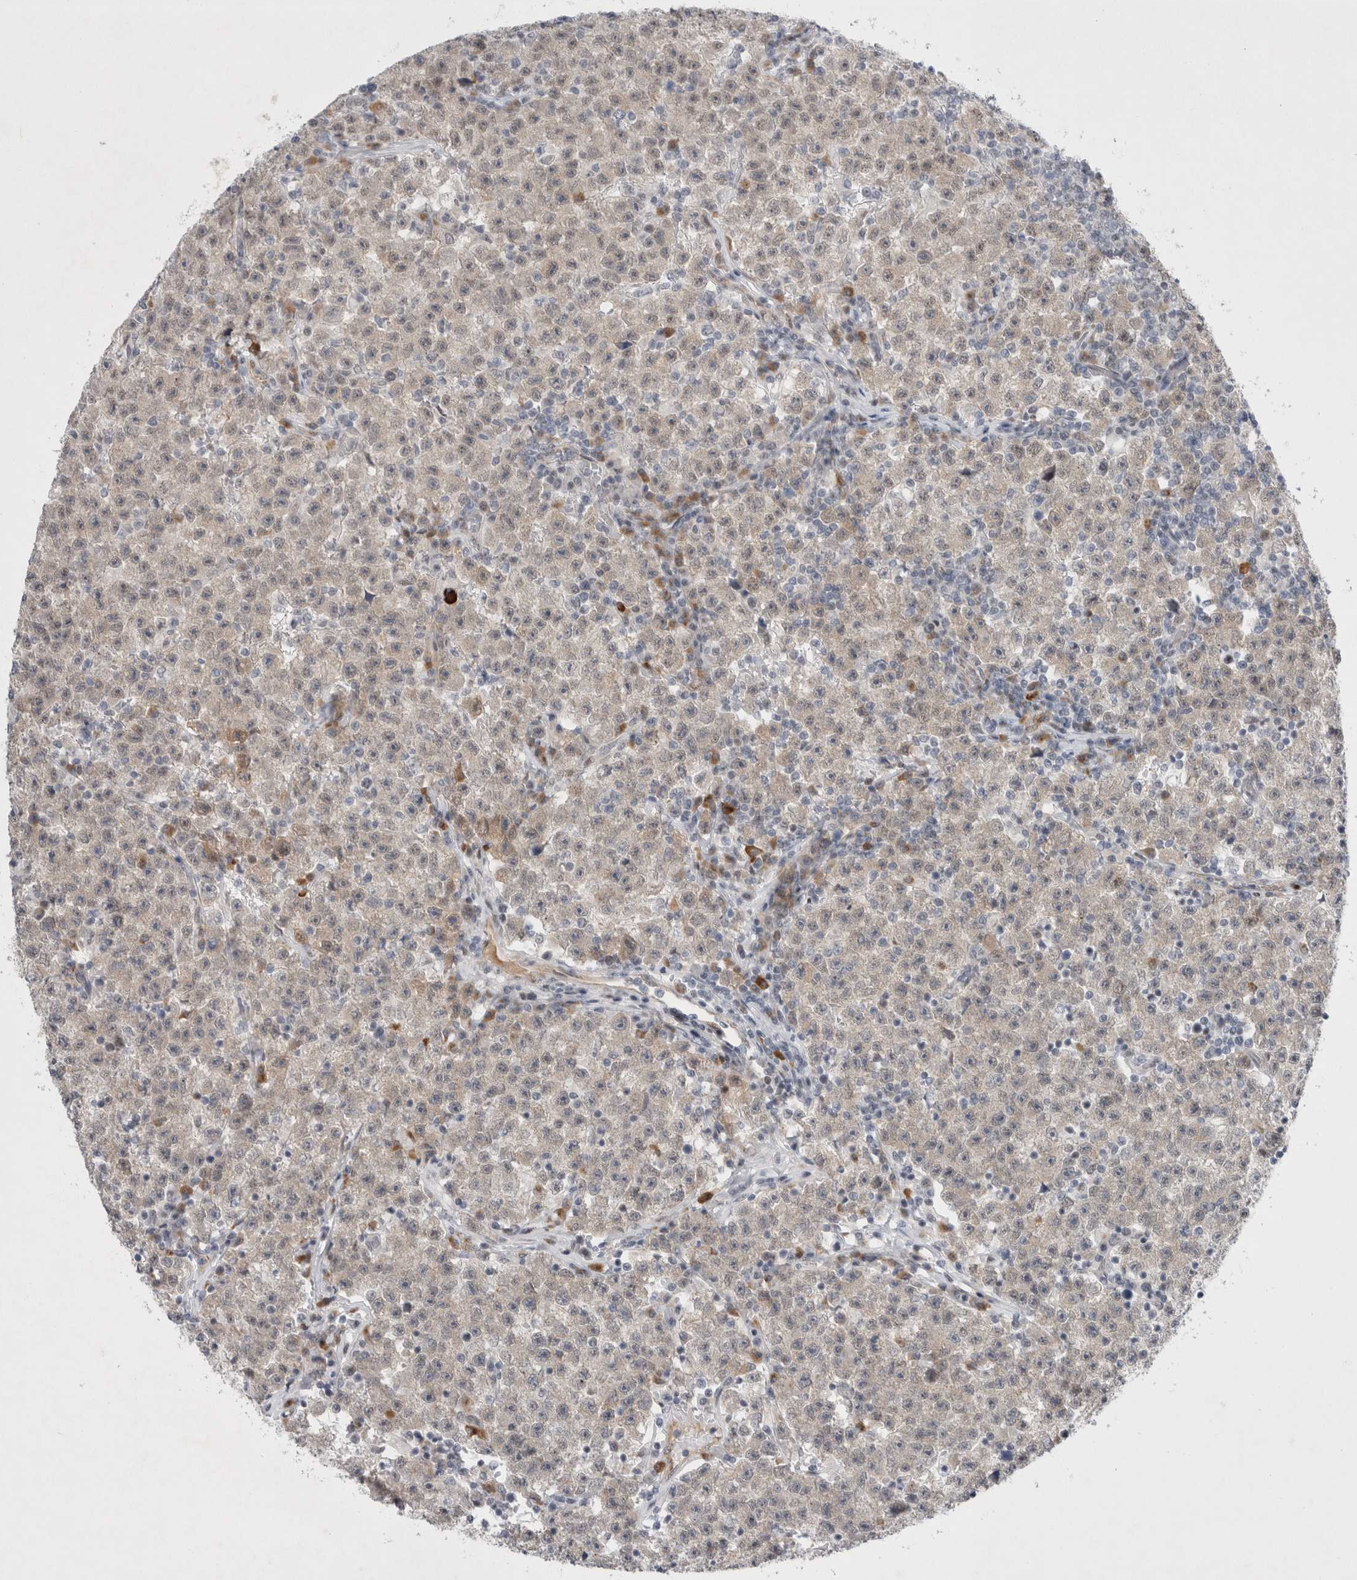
{"staining": {"intensity": "negative", "quantity": "none", "location": "none"}, "tissue": "testis cancer", "cell_type": "Tumor cells", "image_type": "cancer", "snomed": [{"axis": "morphology", "description": "Seminoma, NOS"}, {"axis": "topography", "description": "Testis"}], "caption": "Testis cancer was stained to show a protein in brown. There is no significant staining in tumor cells.", "gene": "WIPF2", "patient": {"sex": "male", "age": 22}}